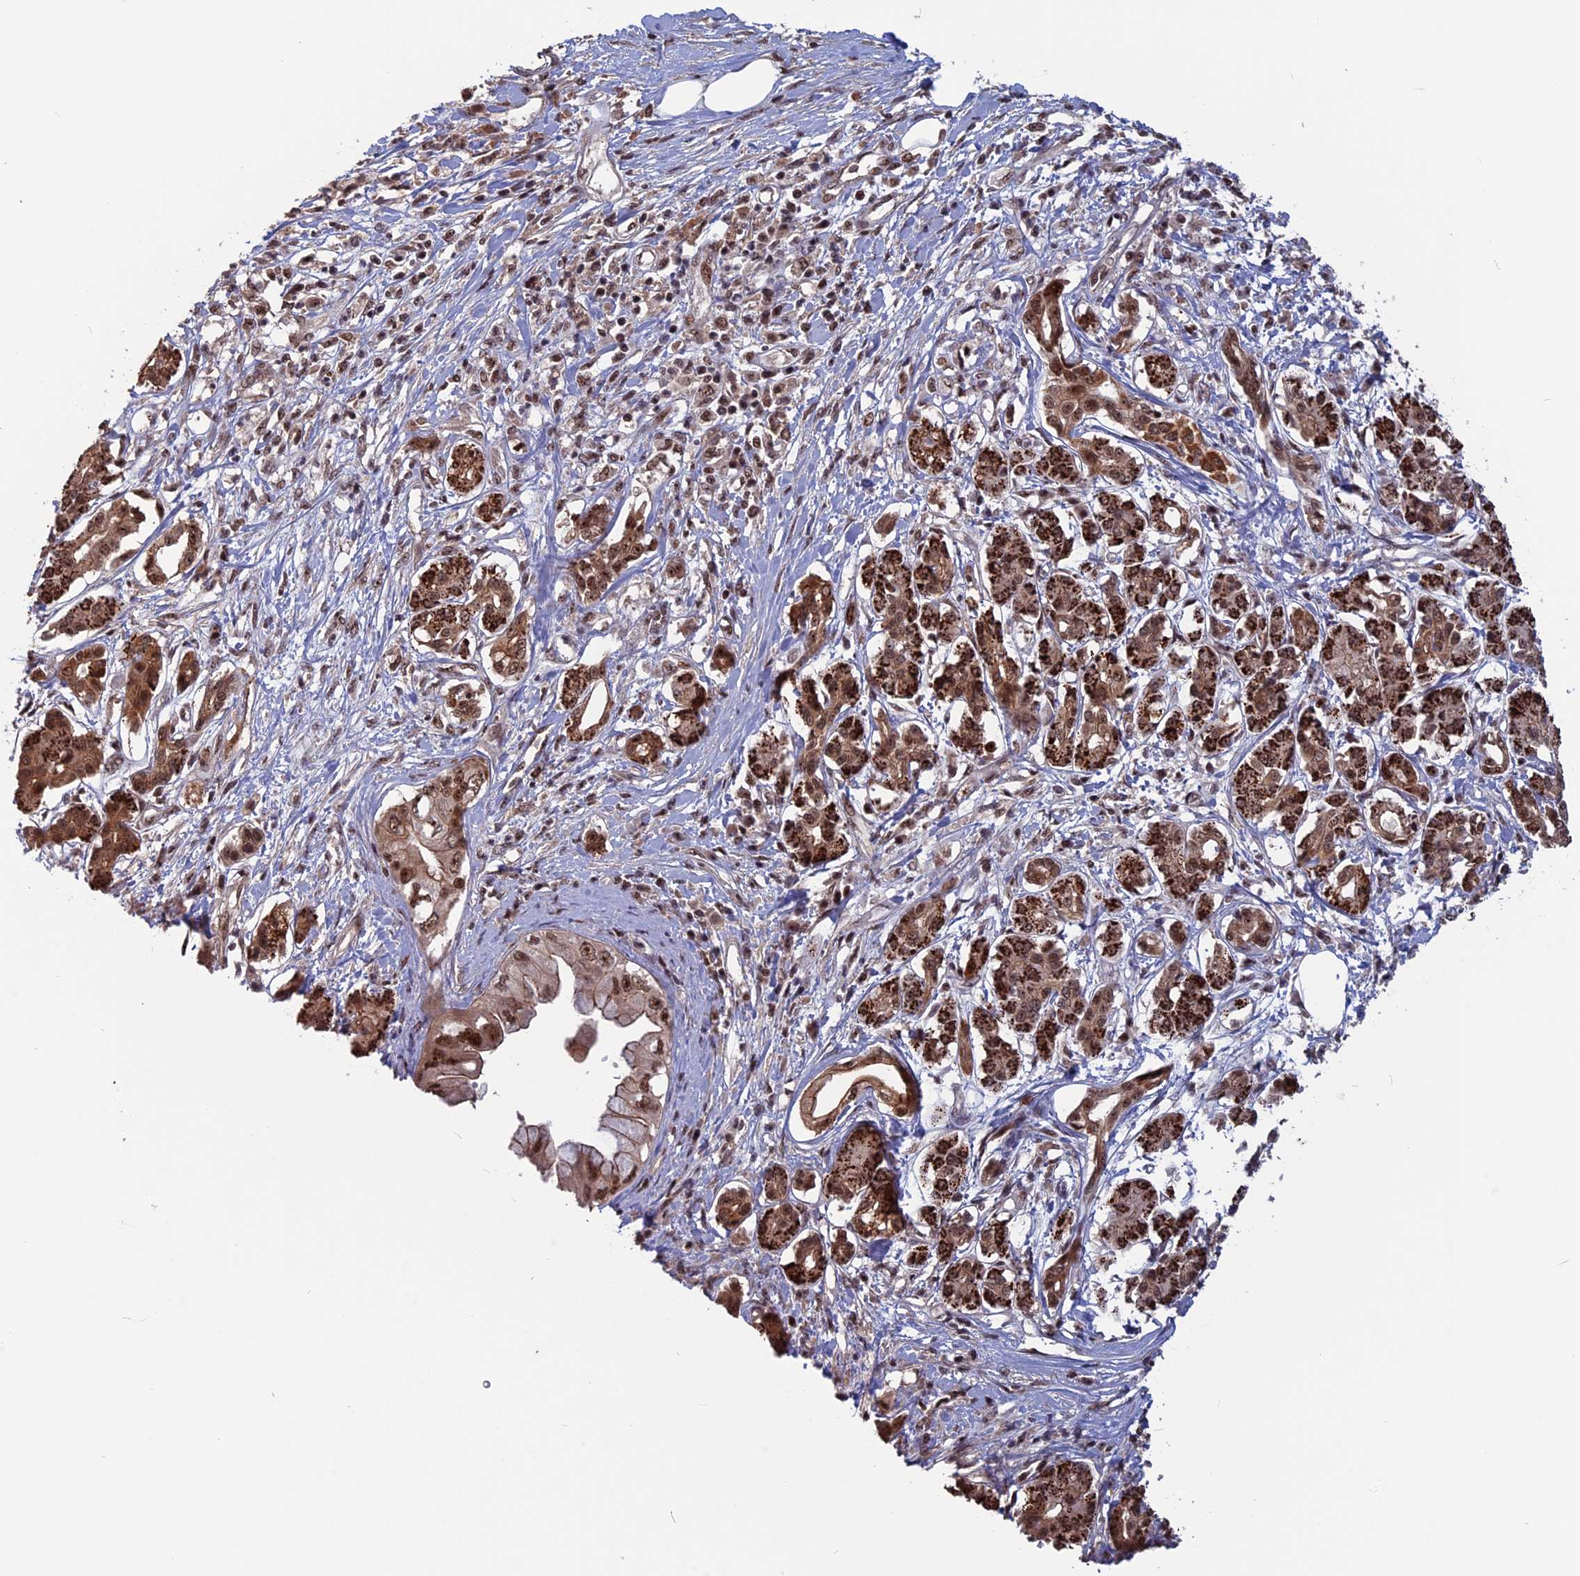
{"staining": {"intensity": "moderate", "quantity": ">75%", "location": "nuclear"}, "tissue": "pancreatic cancer", "cell_type": "Tumor cells", "image_type": "cancer", "snomed": [{"axis": "morphology", "description": "Adenocarcinoma, NOS"}, {"axis": "topography", "description": "Pancreas"}], "caption": "About >75% of tumor cells in human adenocarcinoma (pancreatic) exhibit moderate nuclear protein expression as visualized by brown immunohistochemical staining.", "gene": "CACTIN", "patient": {"sex": "female", "age": 56}}